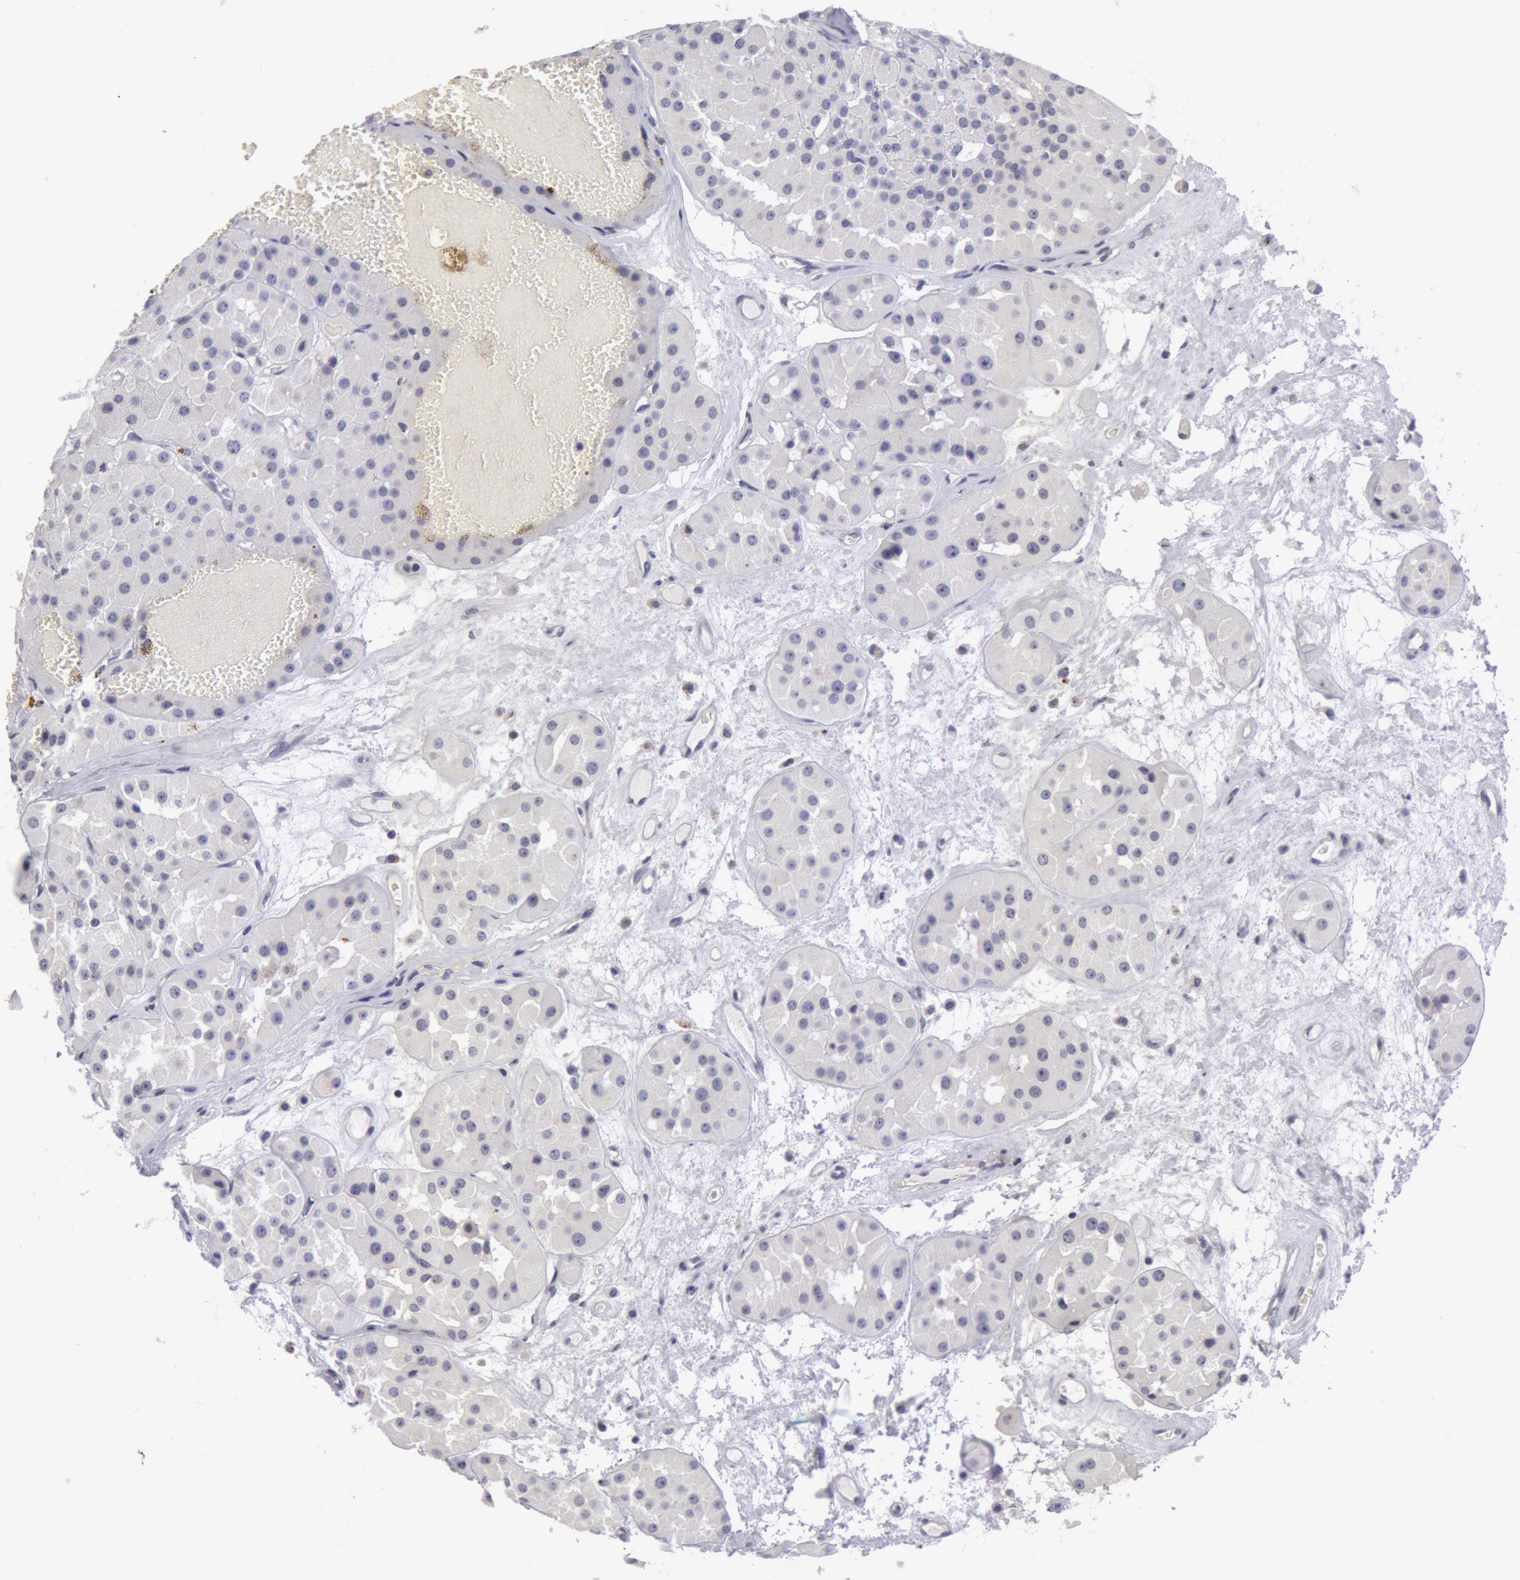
{"staining": {"intensity": "negative", "quantity": "none", "location": "none"}, "tissue": "renal cancer", "cell_type": "Tumor cells", "image_type": "cancer", "snomed": [{"axis": "morphology", "description": "Adenocarcinoma, uncertain malignant potential"}, {"axis": "topography", "description": "Kidney"}], "caption": "Renal cancer was stained to show a protein in brown. There is no significant staining in tumor cells.", "gene": "NLGN4X", "patient": {"sex": "male", "age": 63}}